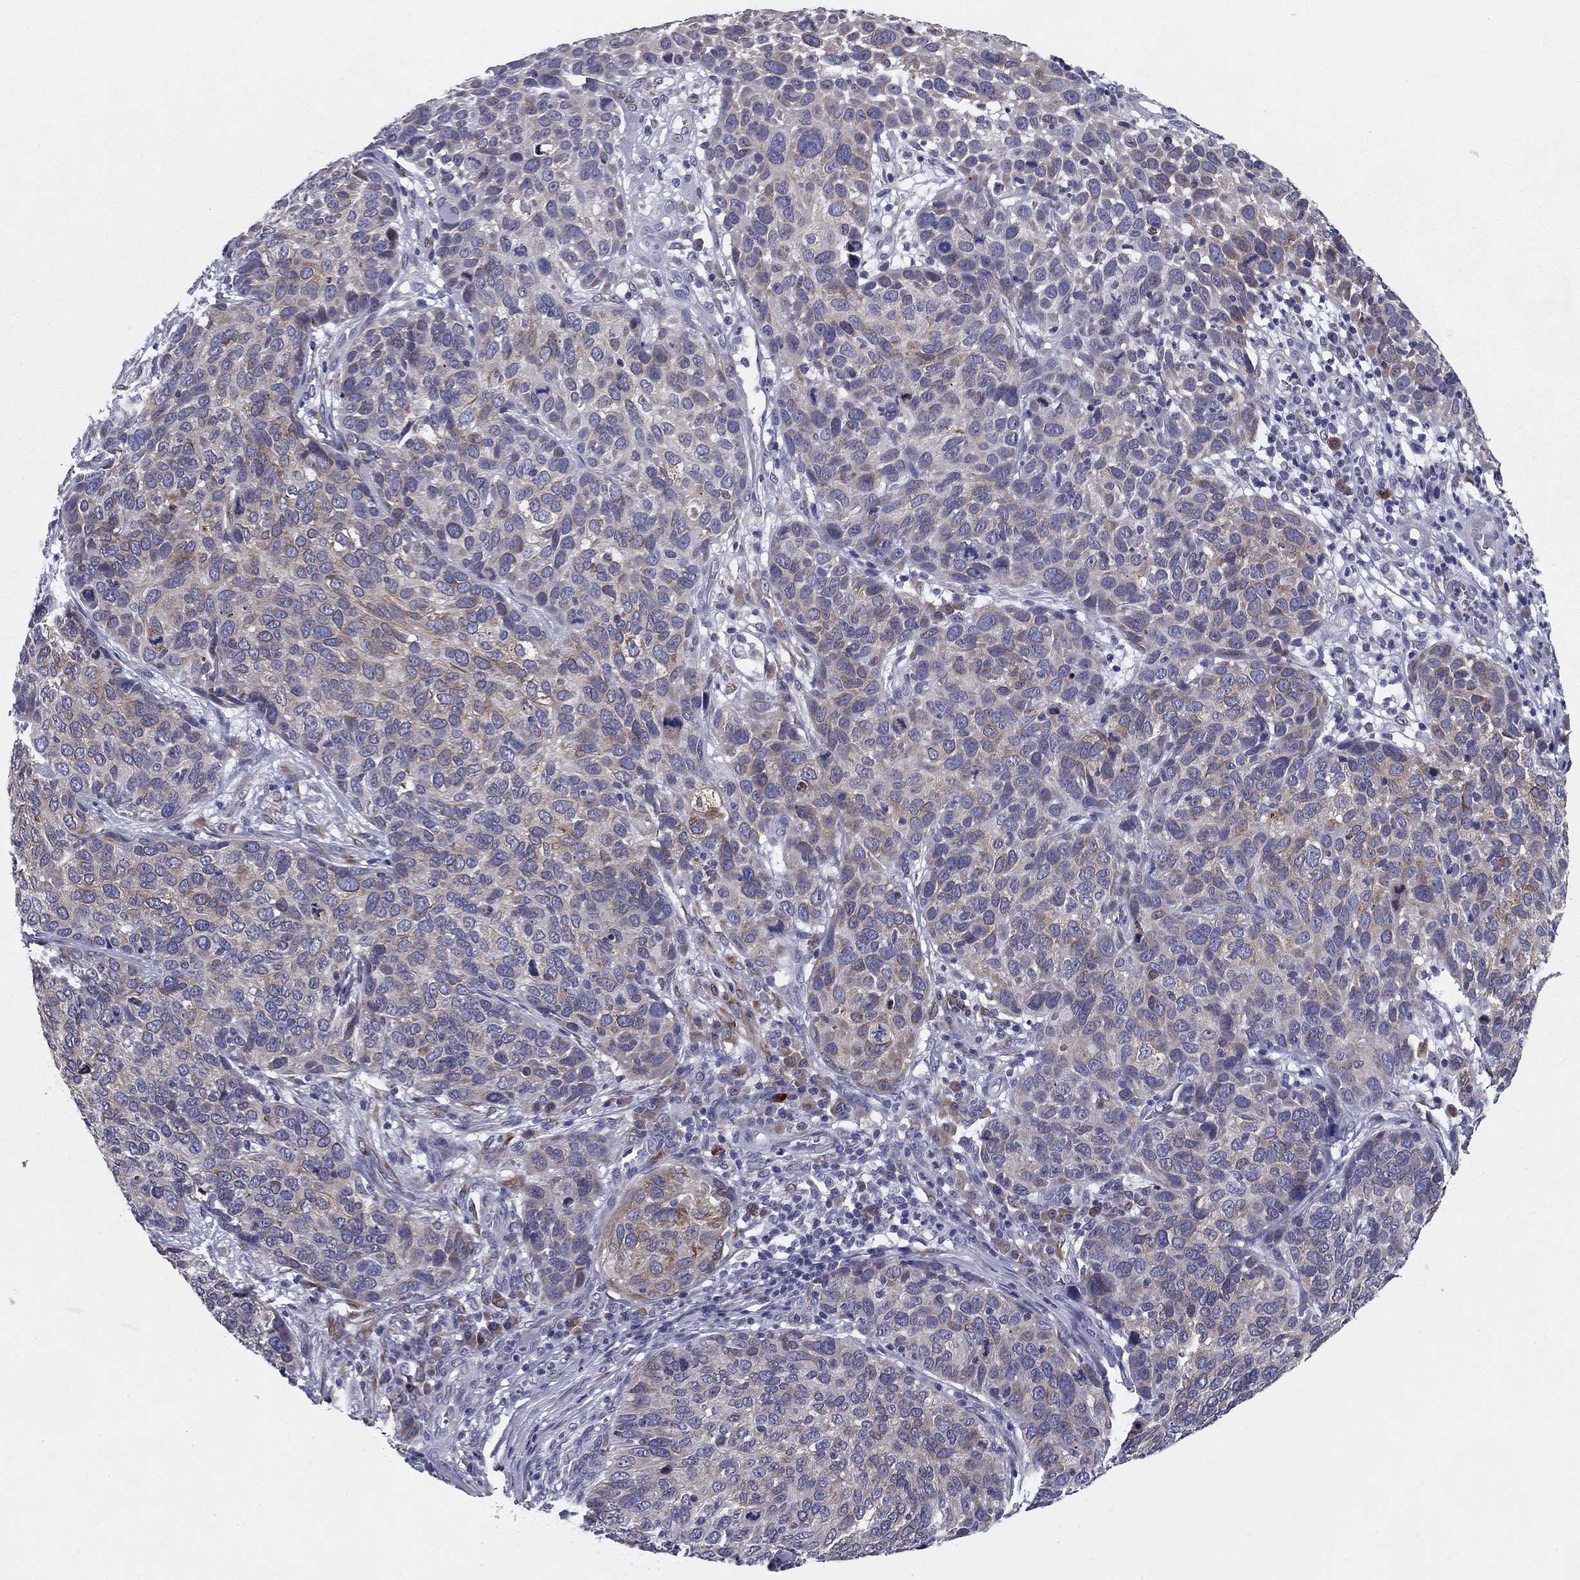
{"staining": {"intensity": "weak", "quantity": ">75%", "location": "cytoplasmic/membranous"}, "tissue": "skin cancer", "cell_type": "Tumor cells", "image_type": "cancer", "snomed": [{"axis": "morphology", "description": "Squamous cell carcinoma, NOS"}, {"axis": "topography", "description": "Skin"}], "caption": "Immunohistochemical staining of squamous cell carcinoma (skin) reveals weak cytoplasmic/membranous protein staining in about >75% of tumor cells.", "gene": "TMED3", "patient": {"sex": "male", "age": 92}}